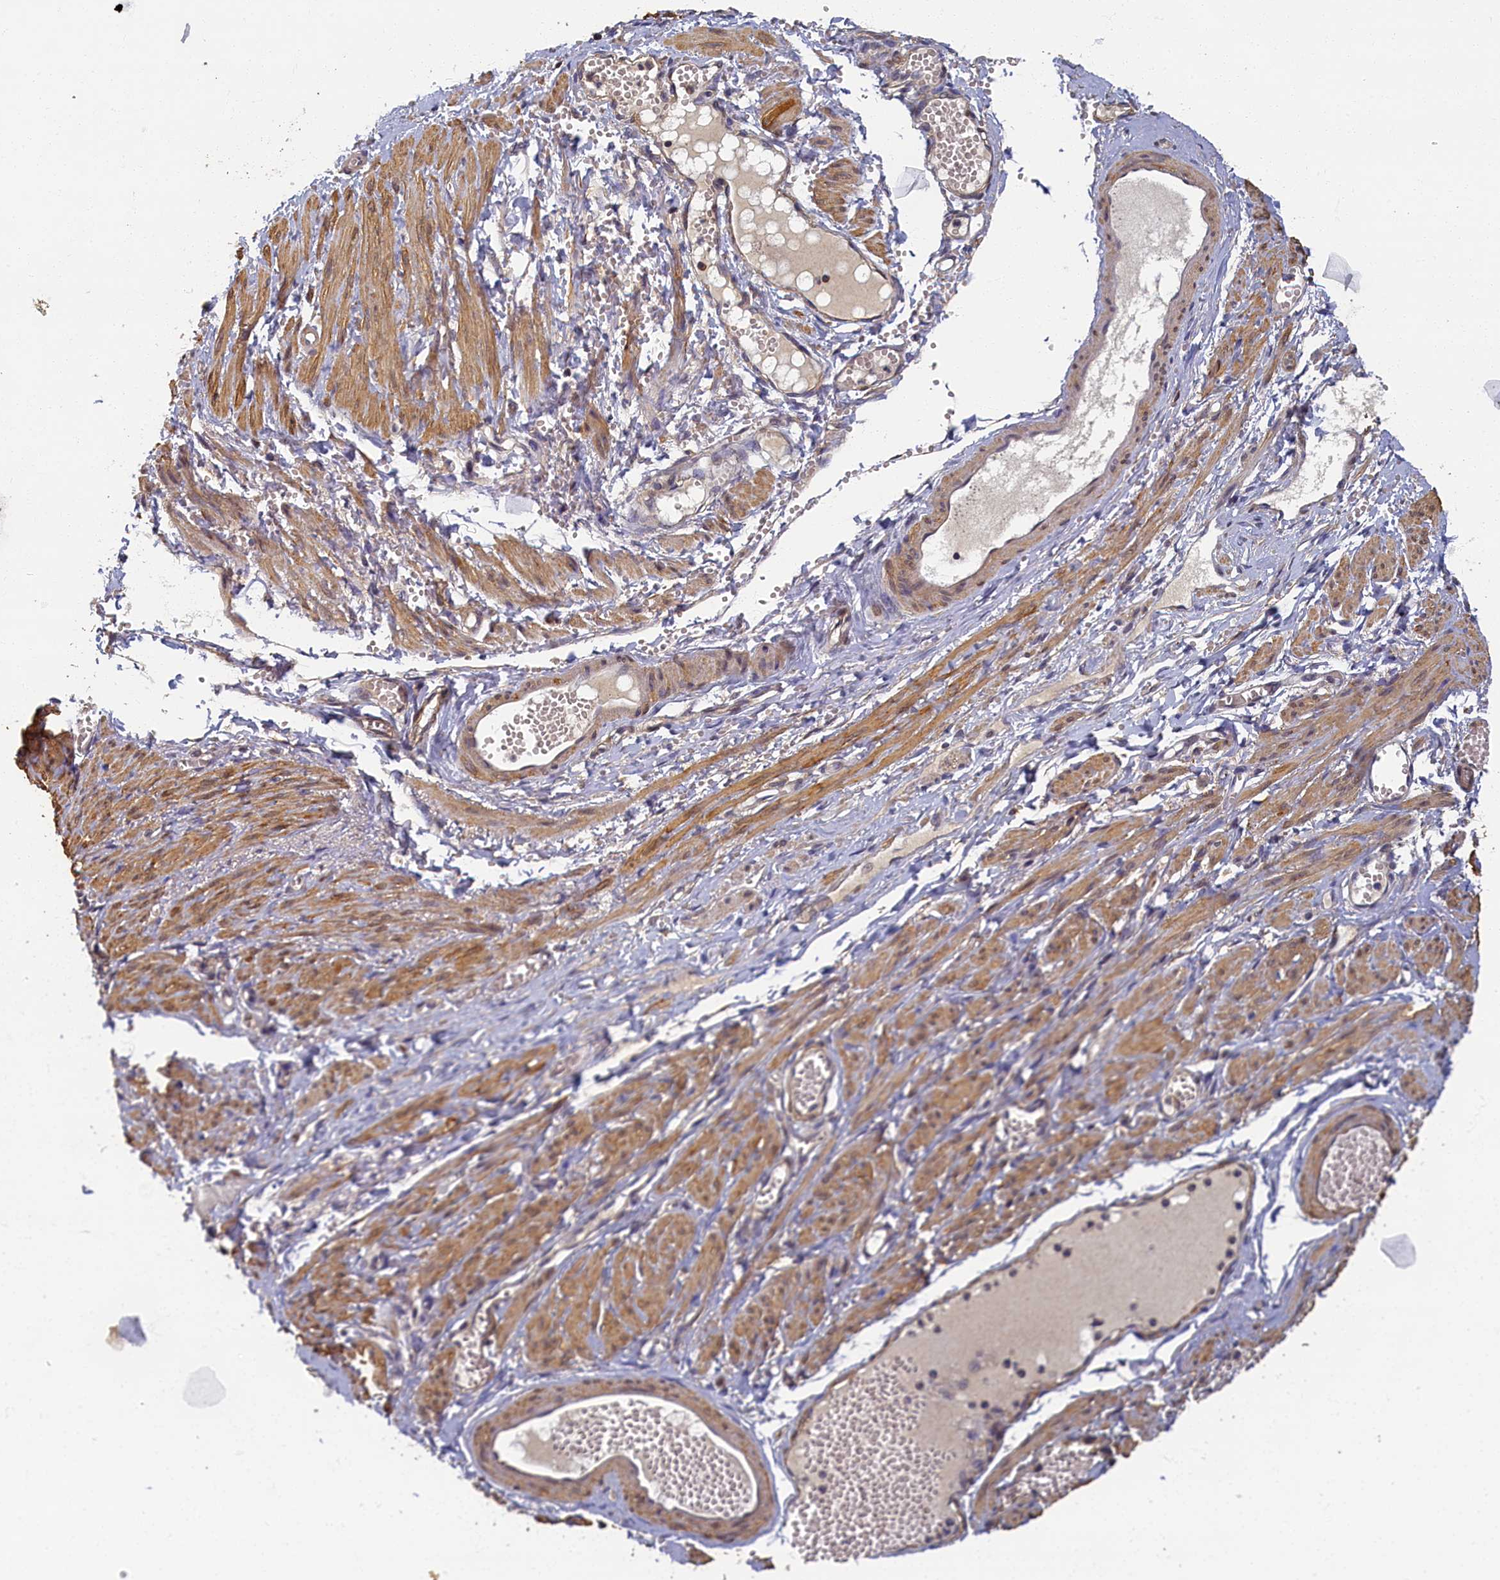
{"staining": {"intensity": "moderate", "quantity": "25%-75%", "location": "cytoplasmic/membranous"}, "tissue": "soft tissue", "cell_type": "Chondrocytes", "image_type": "normal", "snomed": [{"axis": "morphology", "description": "Normal tissue, NOS"}, {"axis": "topography", "description": "Smooth muscle"}, {"axis": "topography", "description": "Peripheral nerve tissue"}], "caption": "The photomicrograph reveals staining of unremarkable soft tissue, revealing moderate cytoplasmic/membranous protein expression (brown color) within chondrocytes.", "gene": "TBCB", "patient": {"sex": "female", "age": 39}}